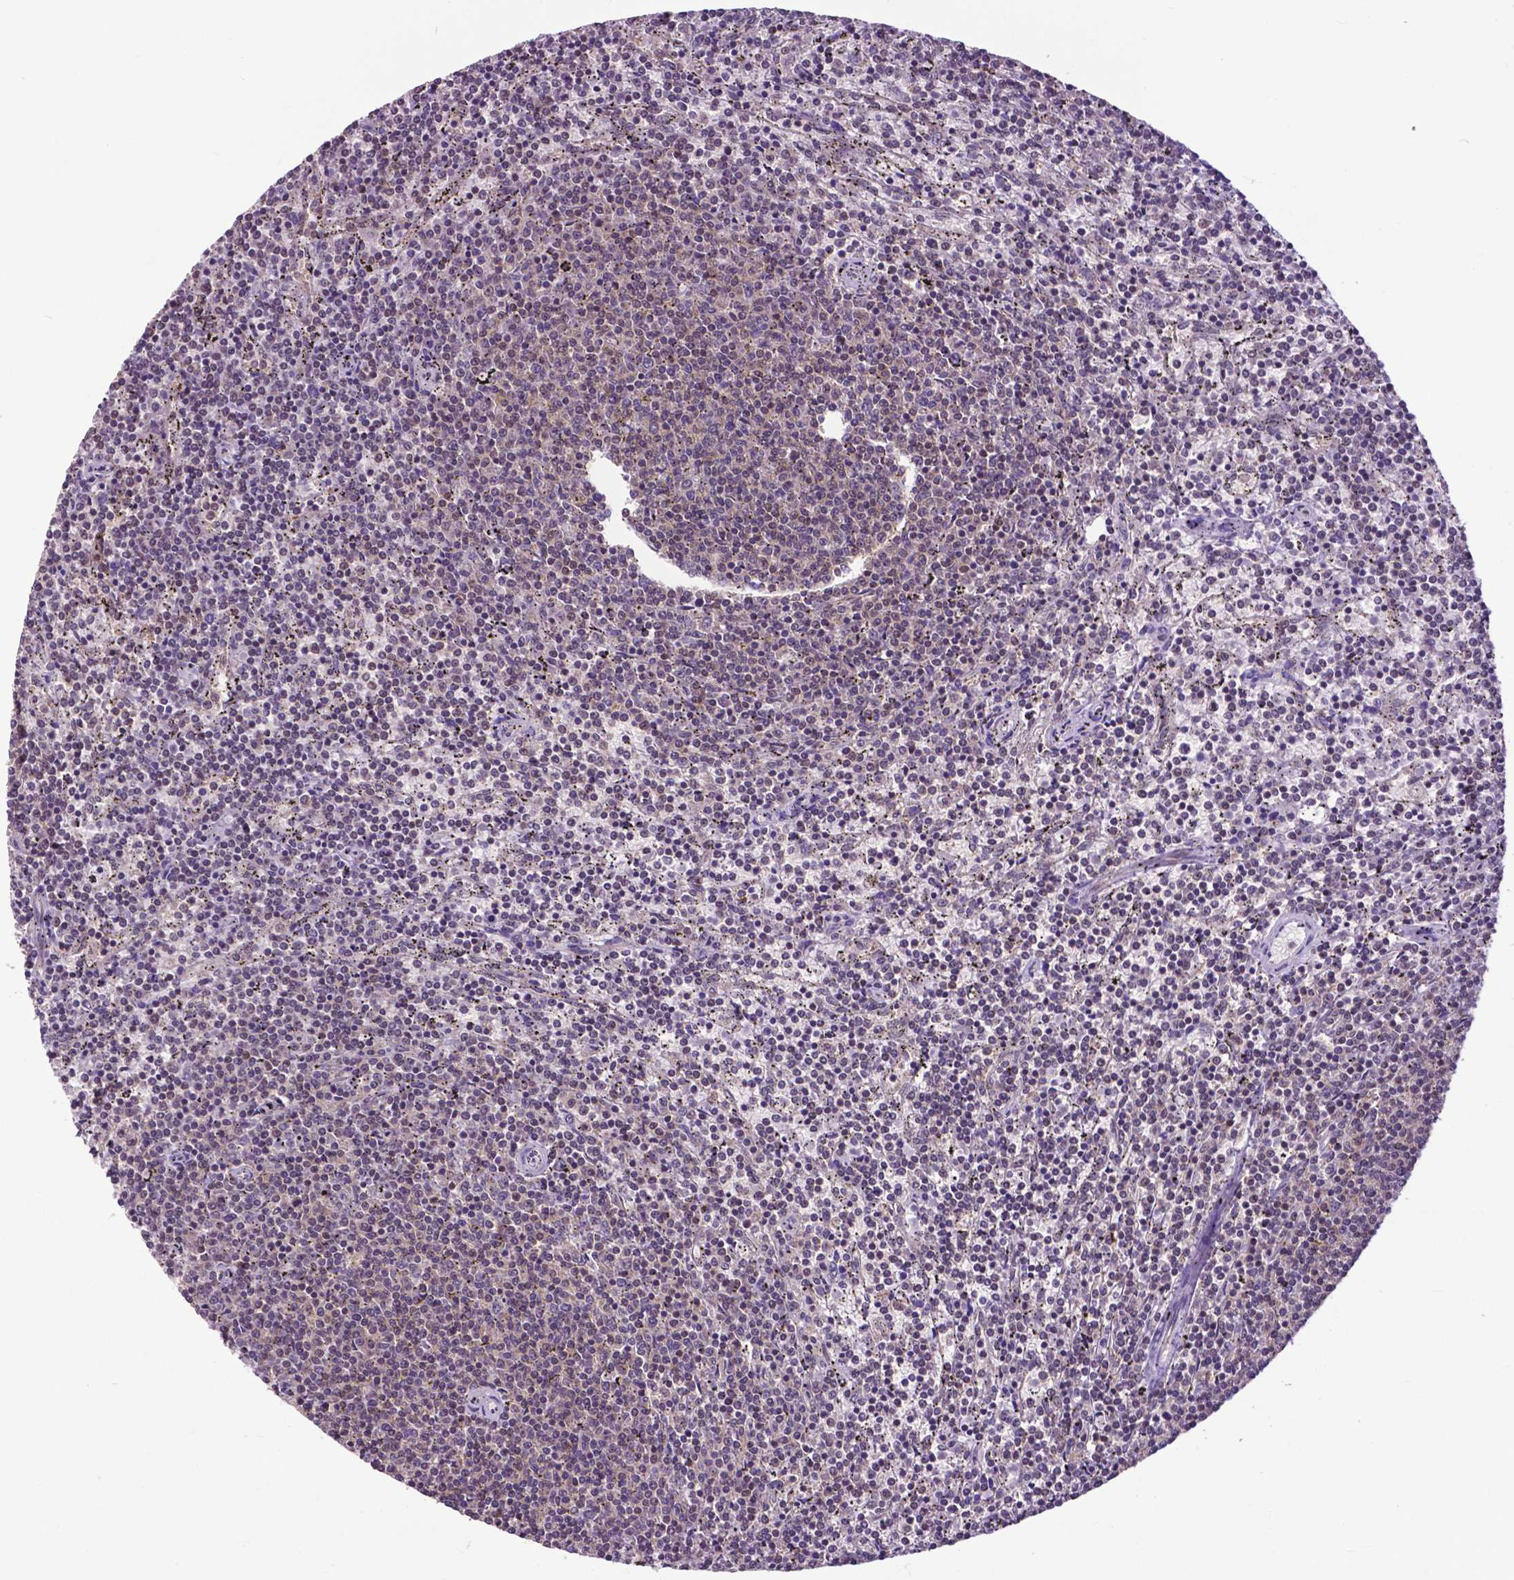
{"staining": {"intensity": "negative", "quantity": "none", "location": "none"}, "tissue": "lymphoma", "cell_type": "Tumor cells", "image_type": "cancer", "snomed": [{"axis": "morphology", "description": "Malignant lymphoma, non-Hodgkin's type, Low grade"}, {"axis": "topography", "description": "Spleen"}], "caption": "Human malignant lymphoma, non-Hodgkin's type (low-grade) stained for a protein using IHC exhibits no expression in tumor cells.", "gene": "OTUB1", "patient": {"sex": "female", "age": 50}}